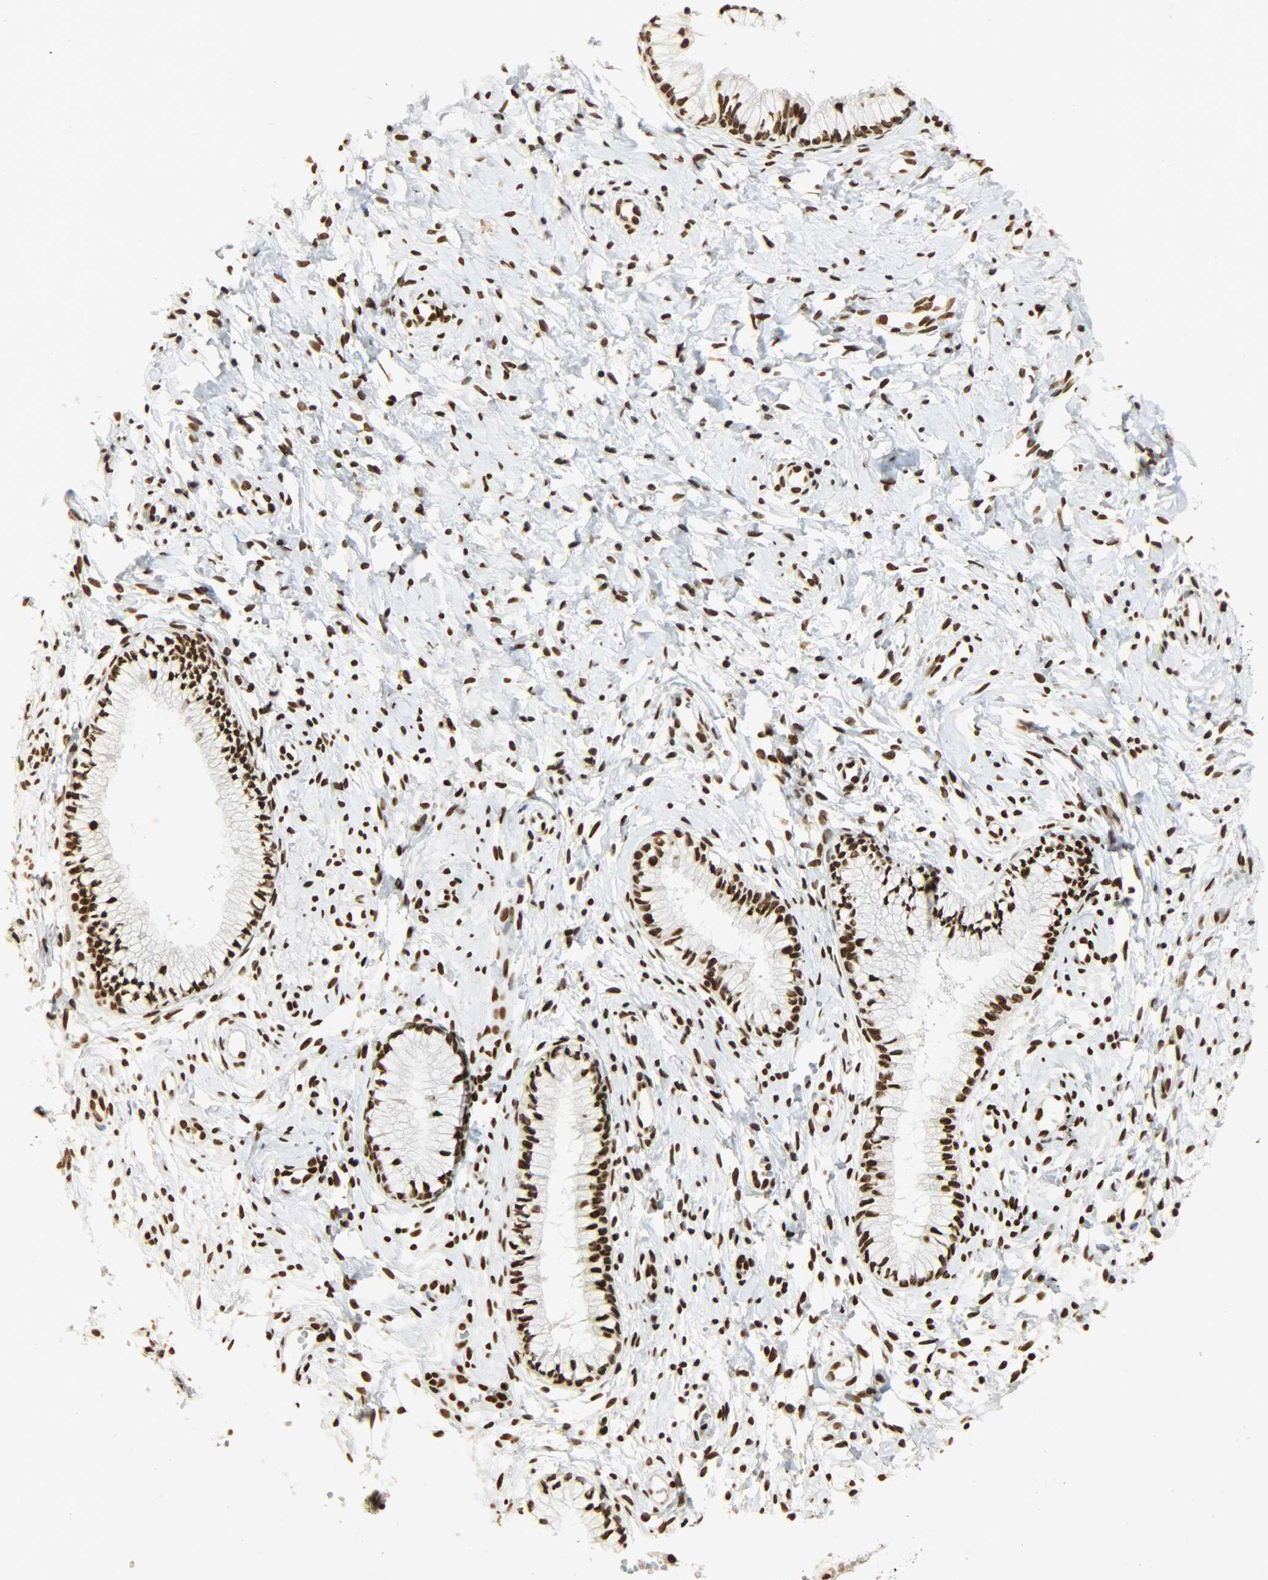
{"staining": {"intensity": "strong", "quantity": ">75%", "location": "nuclear"}, "tissue": "cervix", "cell_type": "Glandular cells", "image_type": "normal", "snomed": [{"axis": "morphology", "description": "Normal tissue, NOS"}, {"axis": "topography", "description": "Cervix"}], "caption": "Immunohistochemical staining of unremarkable human cervix reveals strong nuclear protein staining in approximately >75% of glandular cells.", "gene": "KHDRBS1", "patient": {"sex": "female", "age": 46}}